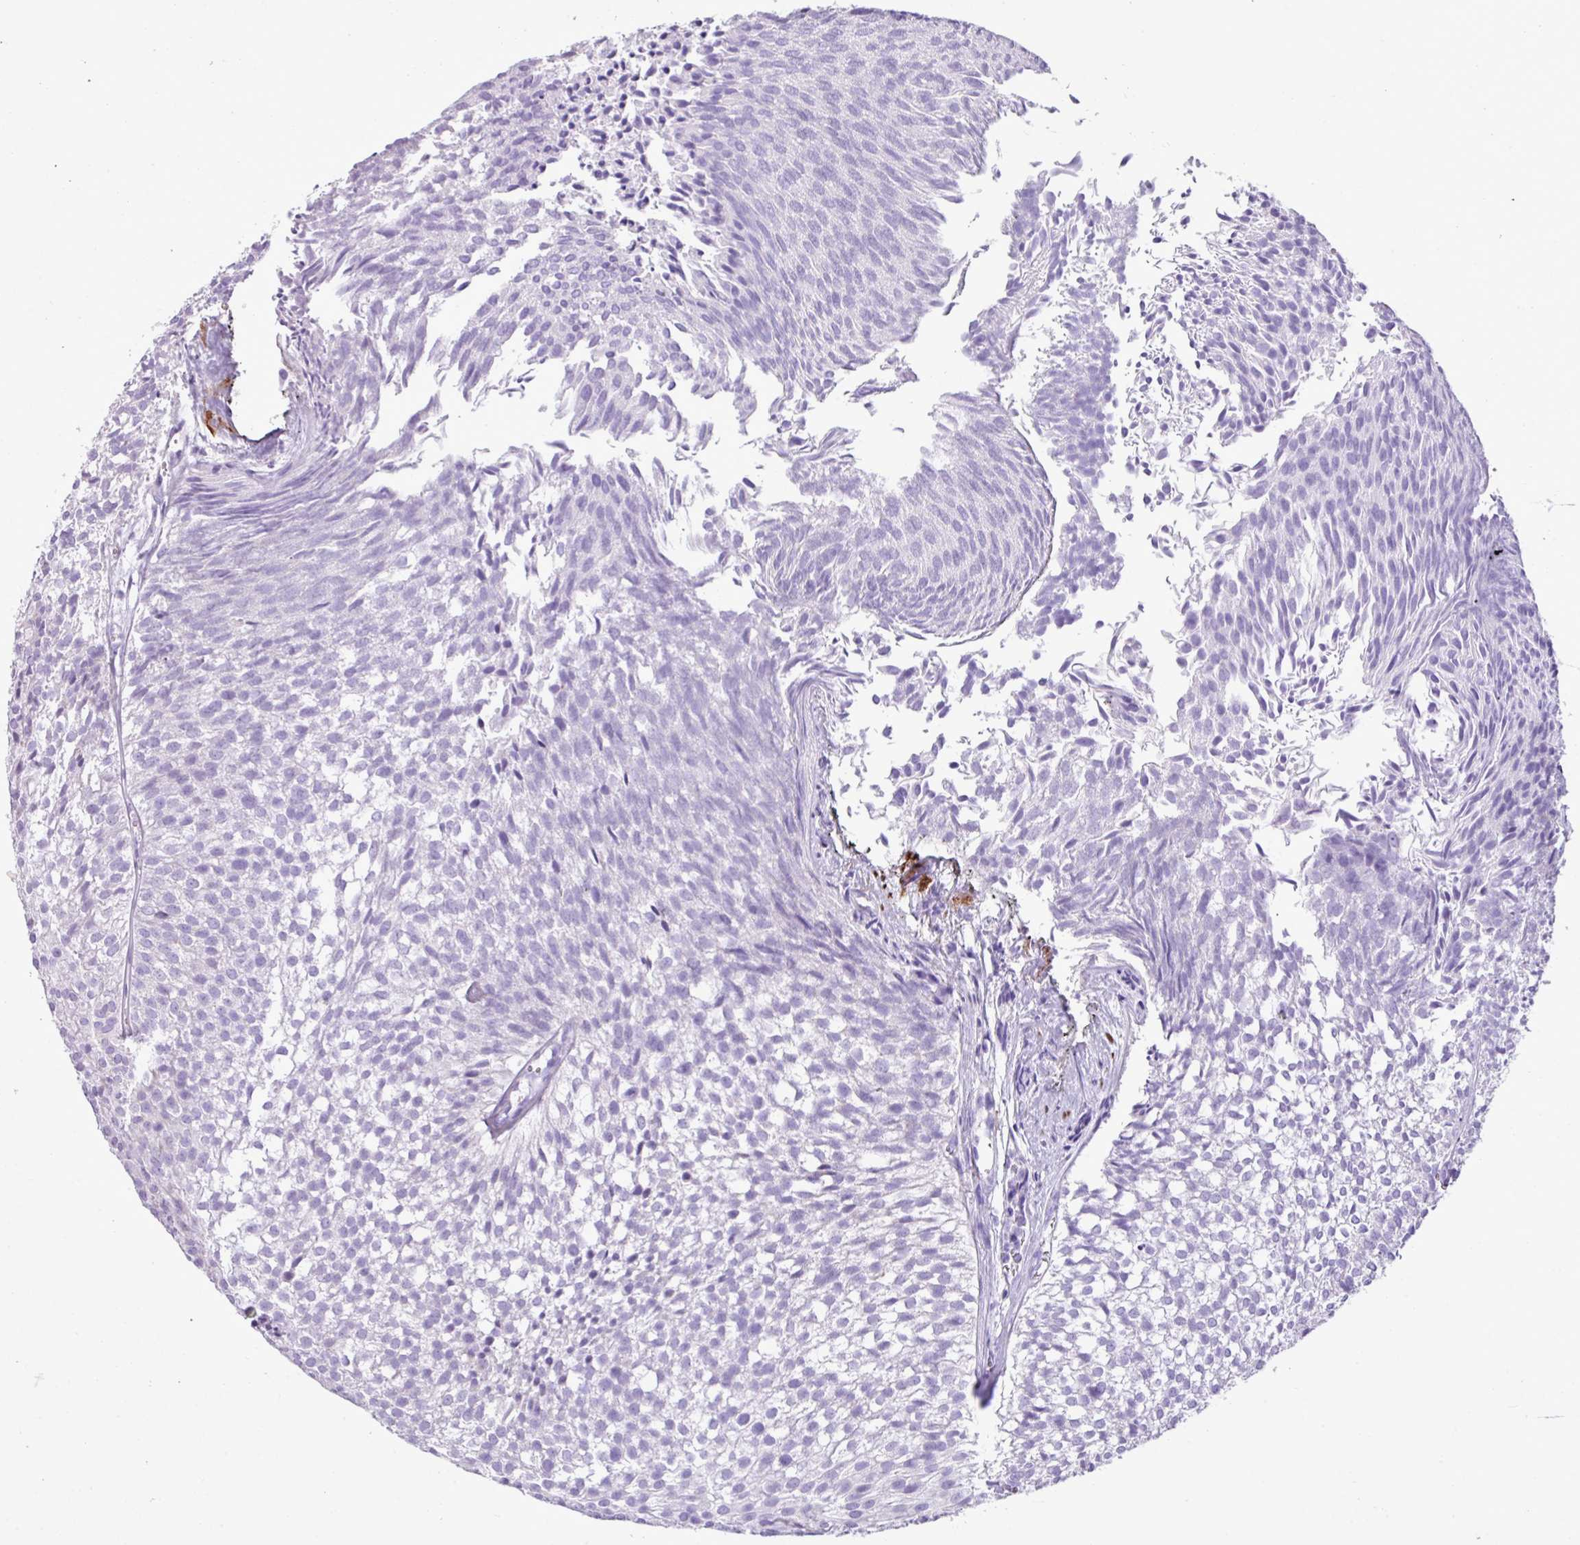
{"staining": {"intensity": "negative", "quantity": "none", "location": "none"}, "tissue": "urothelial cancer", "cell_type": "Tumor cells", "image_type": "cancer", "snomed": [{"axis": "morphology", "description": "Urothelial carcinoma, Low grade"}, {"axis": "topography", "description": "Urinary bladder"}], "caption": "Tumor cells show no significant positivity in urothelial cancer. Nuclei are stained in blue.", "gene": "ZSCAN5A", "patient": {"sex": "male", "age": 91}}